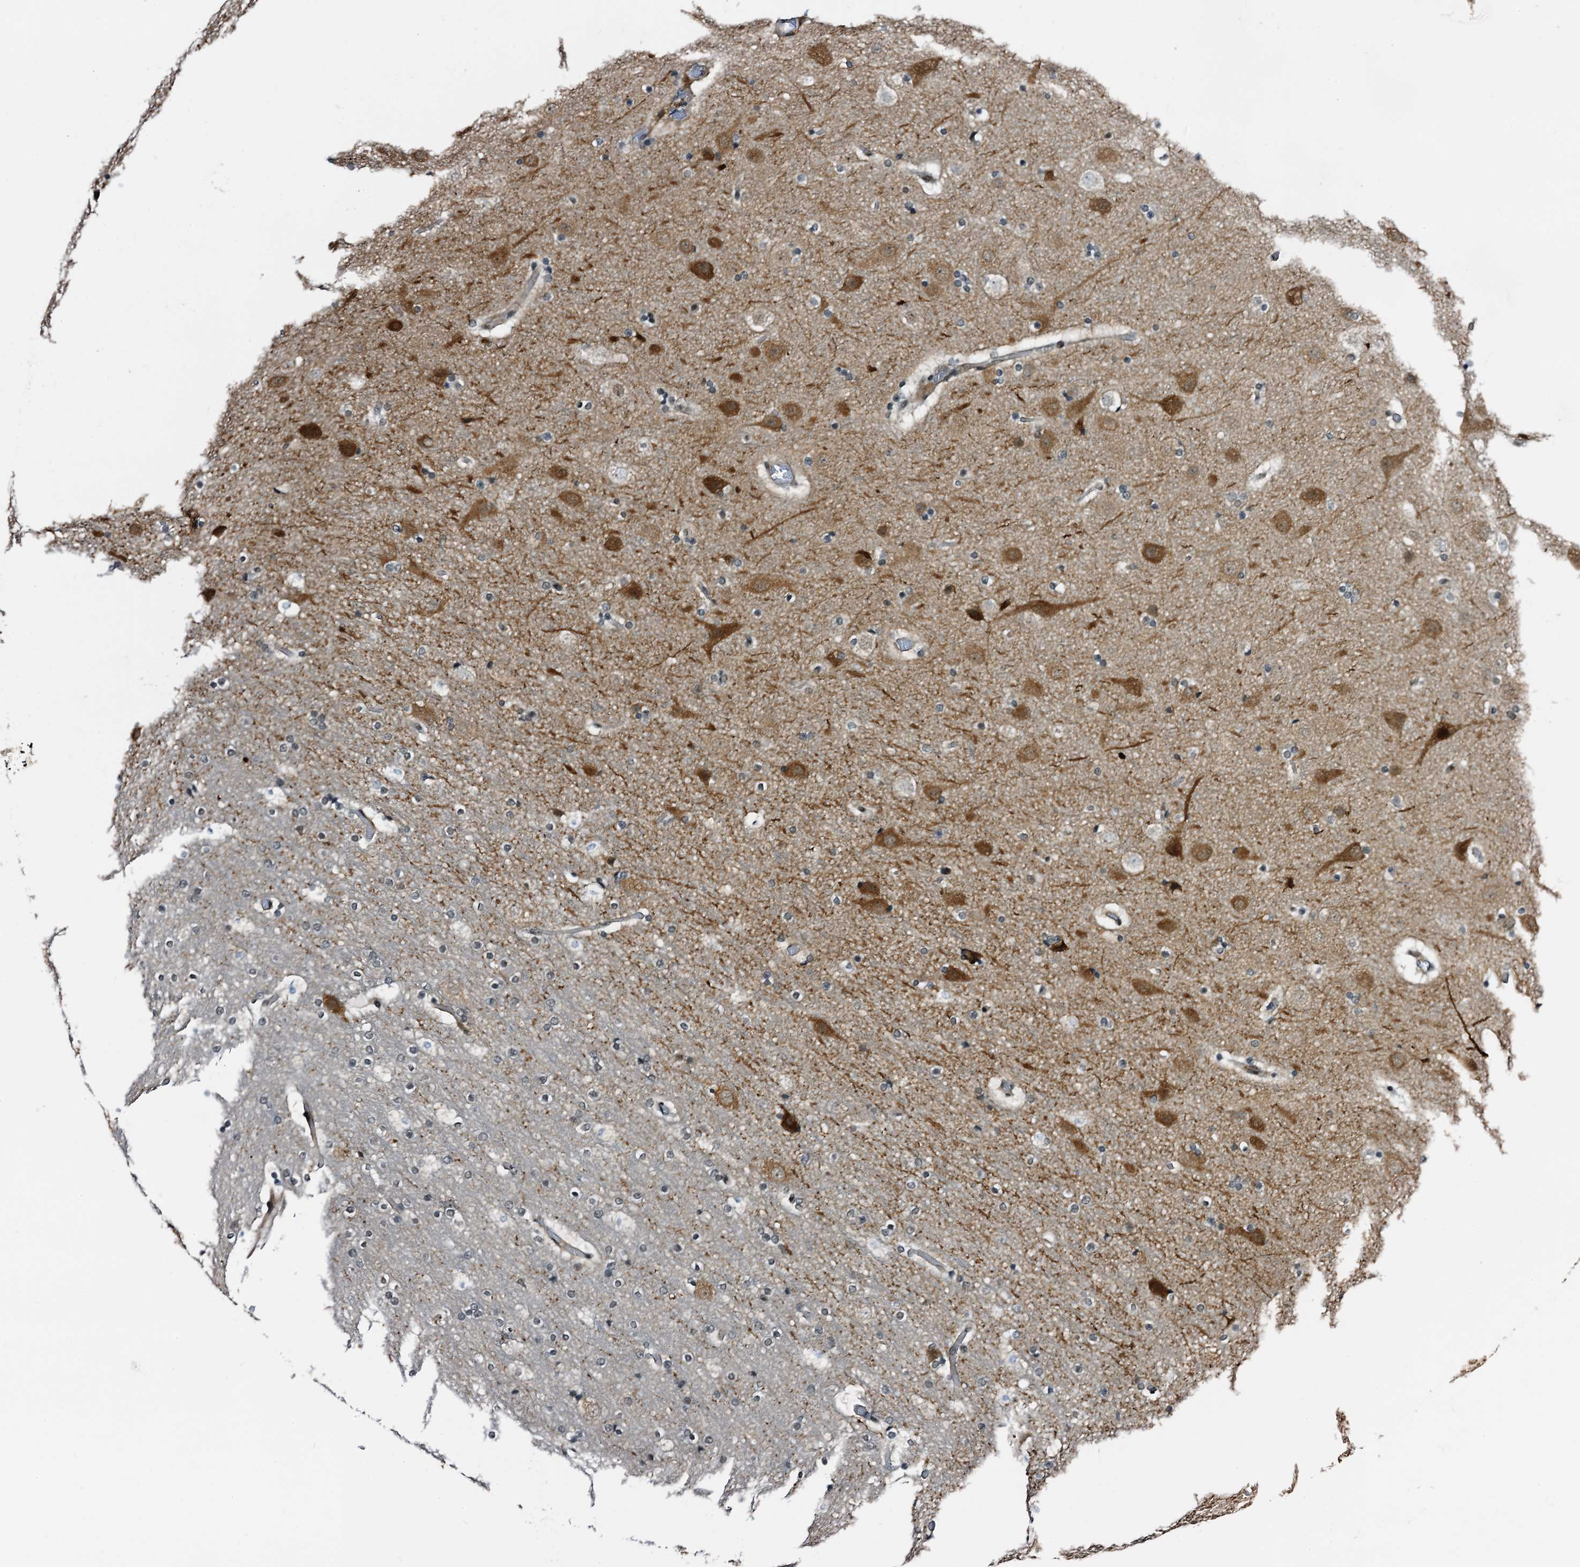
{"staining": {"intensity": "weak", "quantity": ">75%", "location": "nuclear"}, "tissue": "cerebral cortex", "cell_type": "Endothelial cells", "image_type": "normal", "snomed": [{"axis": "morphology", "description": "Normal tissue, NOS"}, {"axis": "topography", "description": "Cerebral cortex"}], "caption": "Unremarkable cerebral cortex demonstrates weak nuclear positivity in approximately >75% of endothelial cells.", "gene": "ZNF609", "patient": {"sex": "male", "age": 57}}